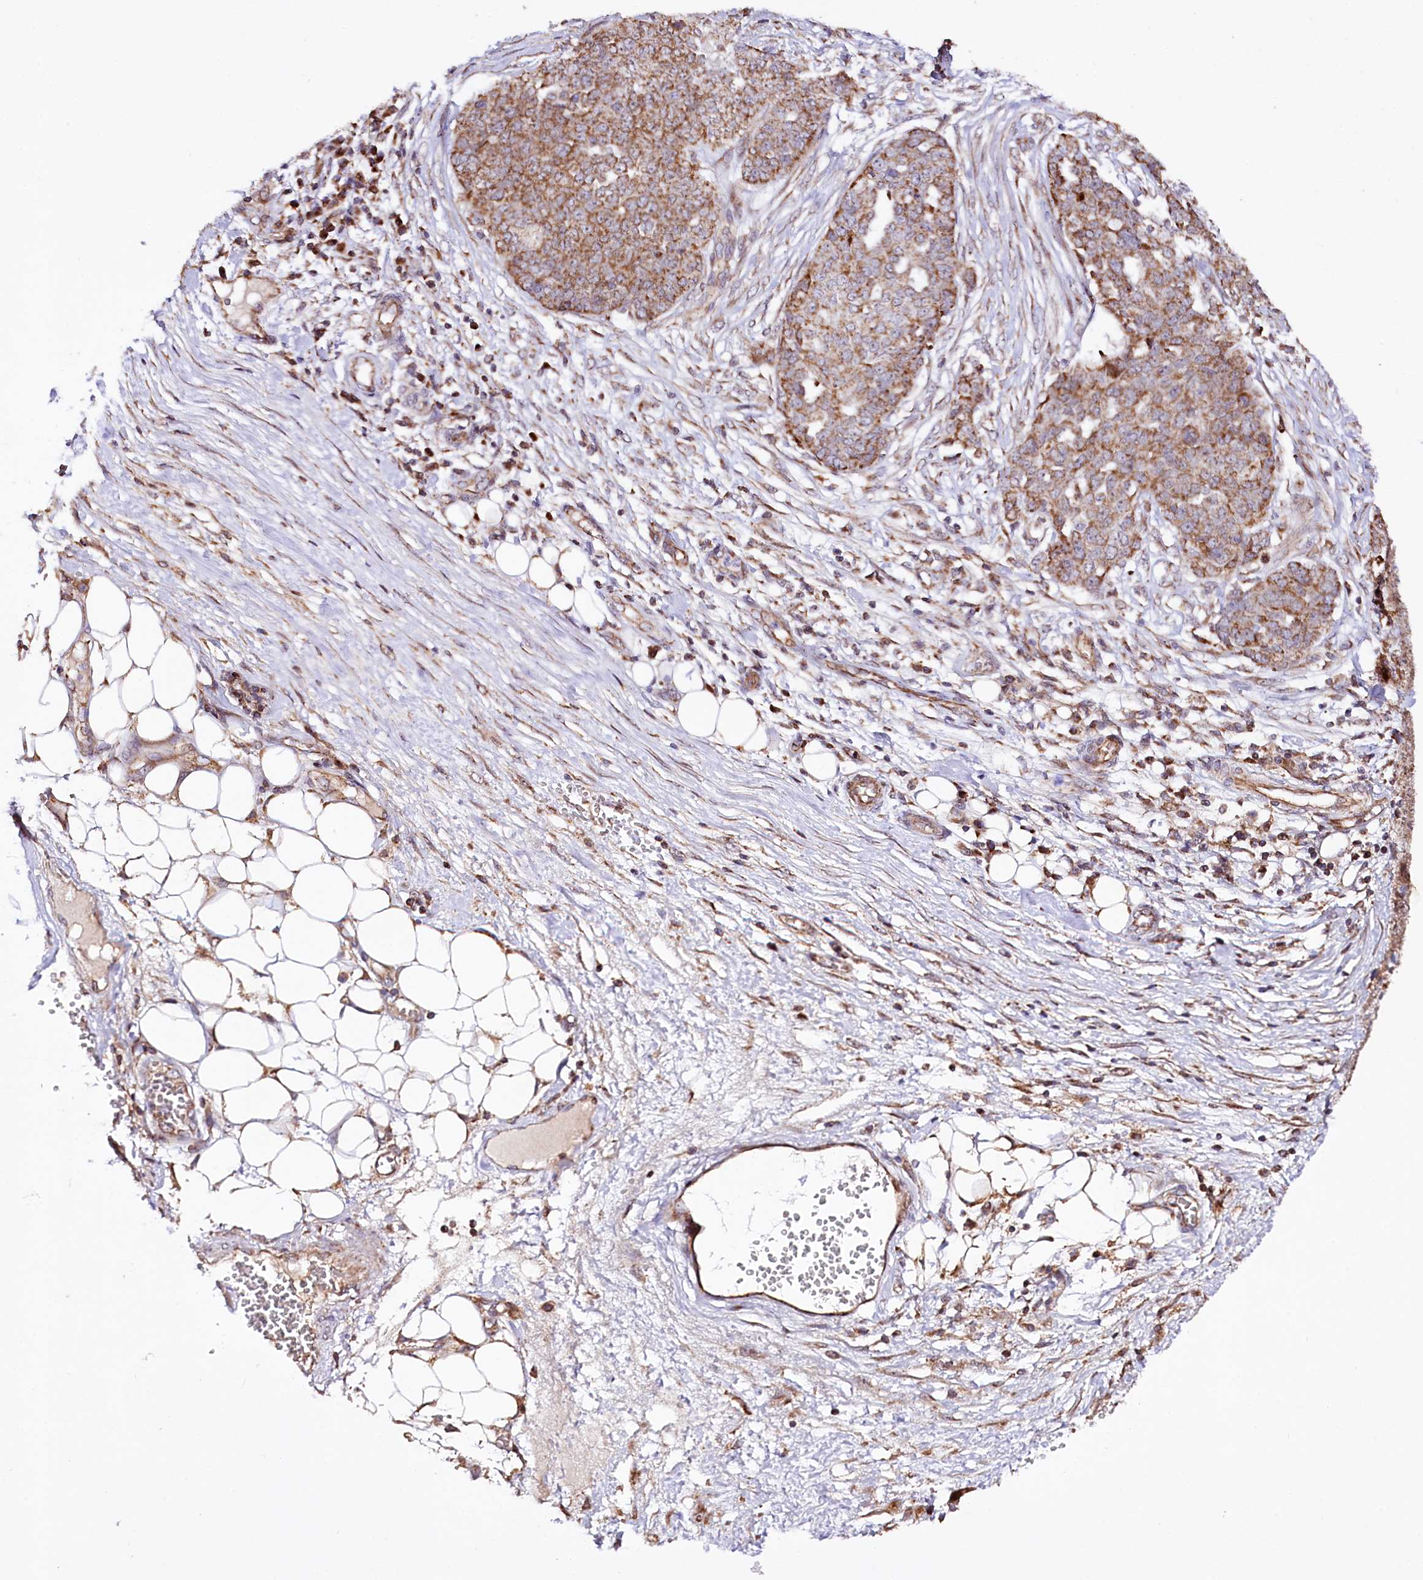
{"staining": {"intensity": "moderate", "quantity": ">75%", "location": "cytoplasmic/membranous"}, "tissue": "ovarian cancer", "cell_type": "Tumor cells", "image_type": "cancer", "snomed": [{"axis": "morphology", "description": "Cystadenocarcinoma, serous, NOS"}, {"axis": "topography", "description": "Soft tissue"}, {"axis": "topography", "description": "Ovary"}], "caption": "Immunohistochemical staining of ovarian cancer exhibits medium levels of moderate cytoplasmic/membranous protein expression in approximately >75% of tumor cells.", "gene": "ST7", "patient": {"sex": "female", "age": 57}}